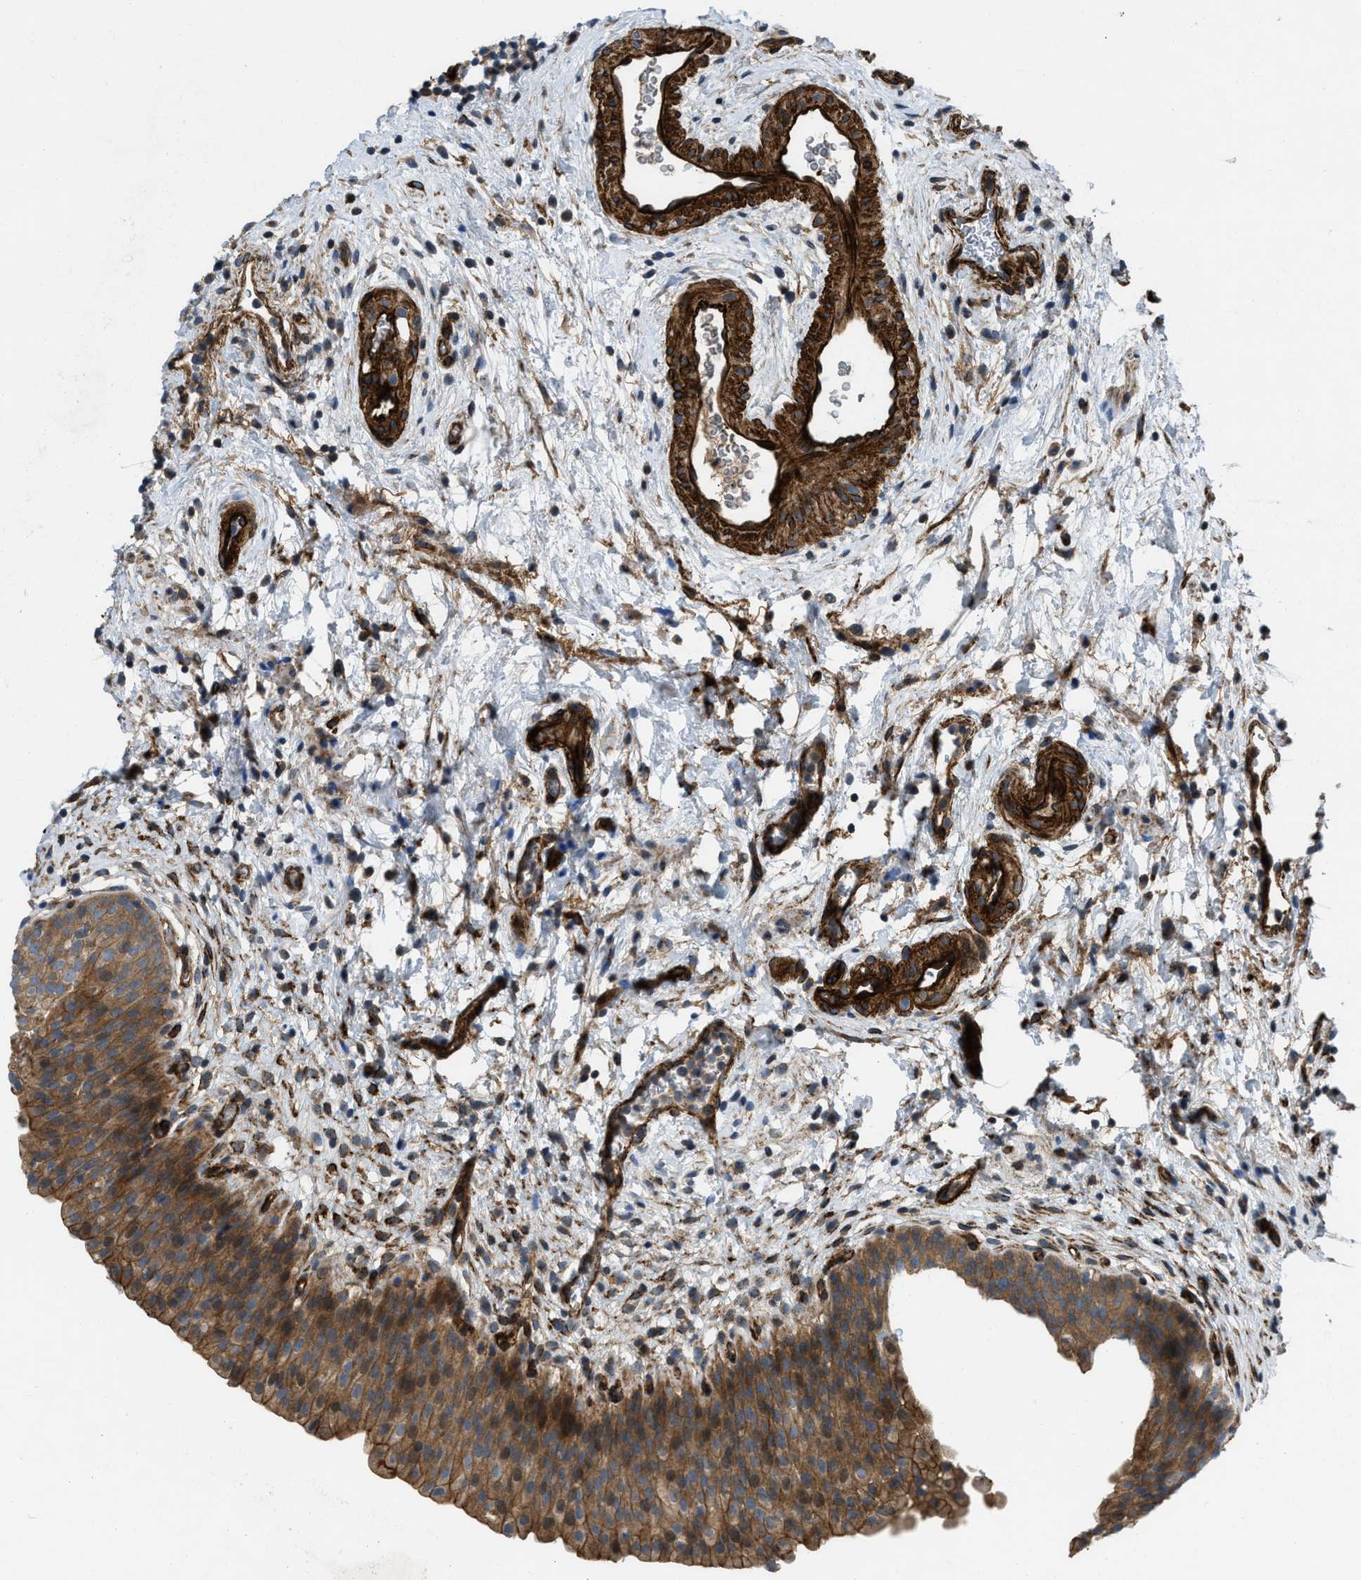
{"staining": {"intensity": "strong", "quantity": ">75%", "location": "cytoplasmic/membranous"}, "tissue": "urinary bladder", "cell_type": "Urothelial cells", "image_type": "normal", "snomed": [{"axis": "morphology", "description": "Normal tissue, NOS"}, {"axis": "topography", "description": "Urinary bladder"}], "caption": "Protein expression analysis of benign urinary bladder demonstrates strong cytoplasmic/membranous staining in about >75% of urothelial cells. (Stains: DAB in brown, nuclei in blue, Microscopy: brightfield microscopy at high magnification).", "gene": "NYNRIN", "patient": {"sex": "male", "age": 37}}